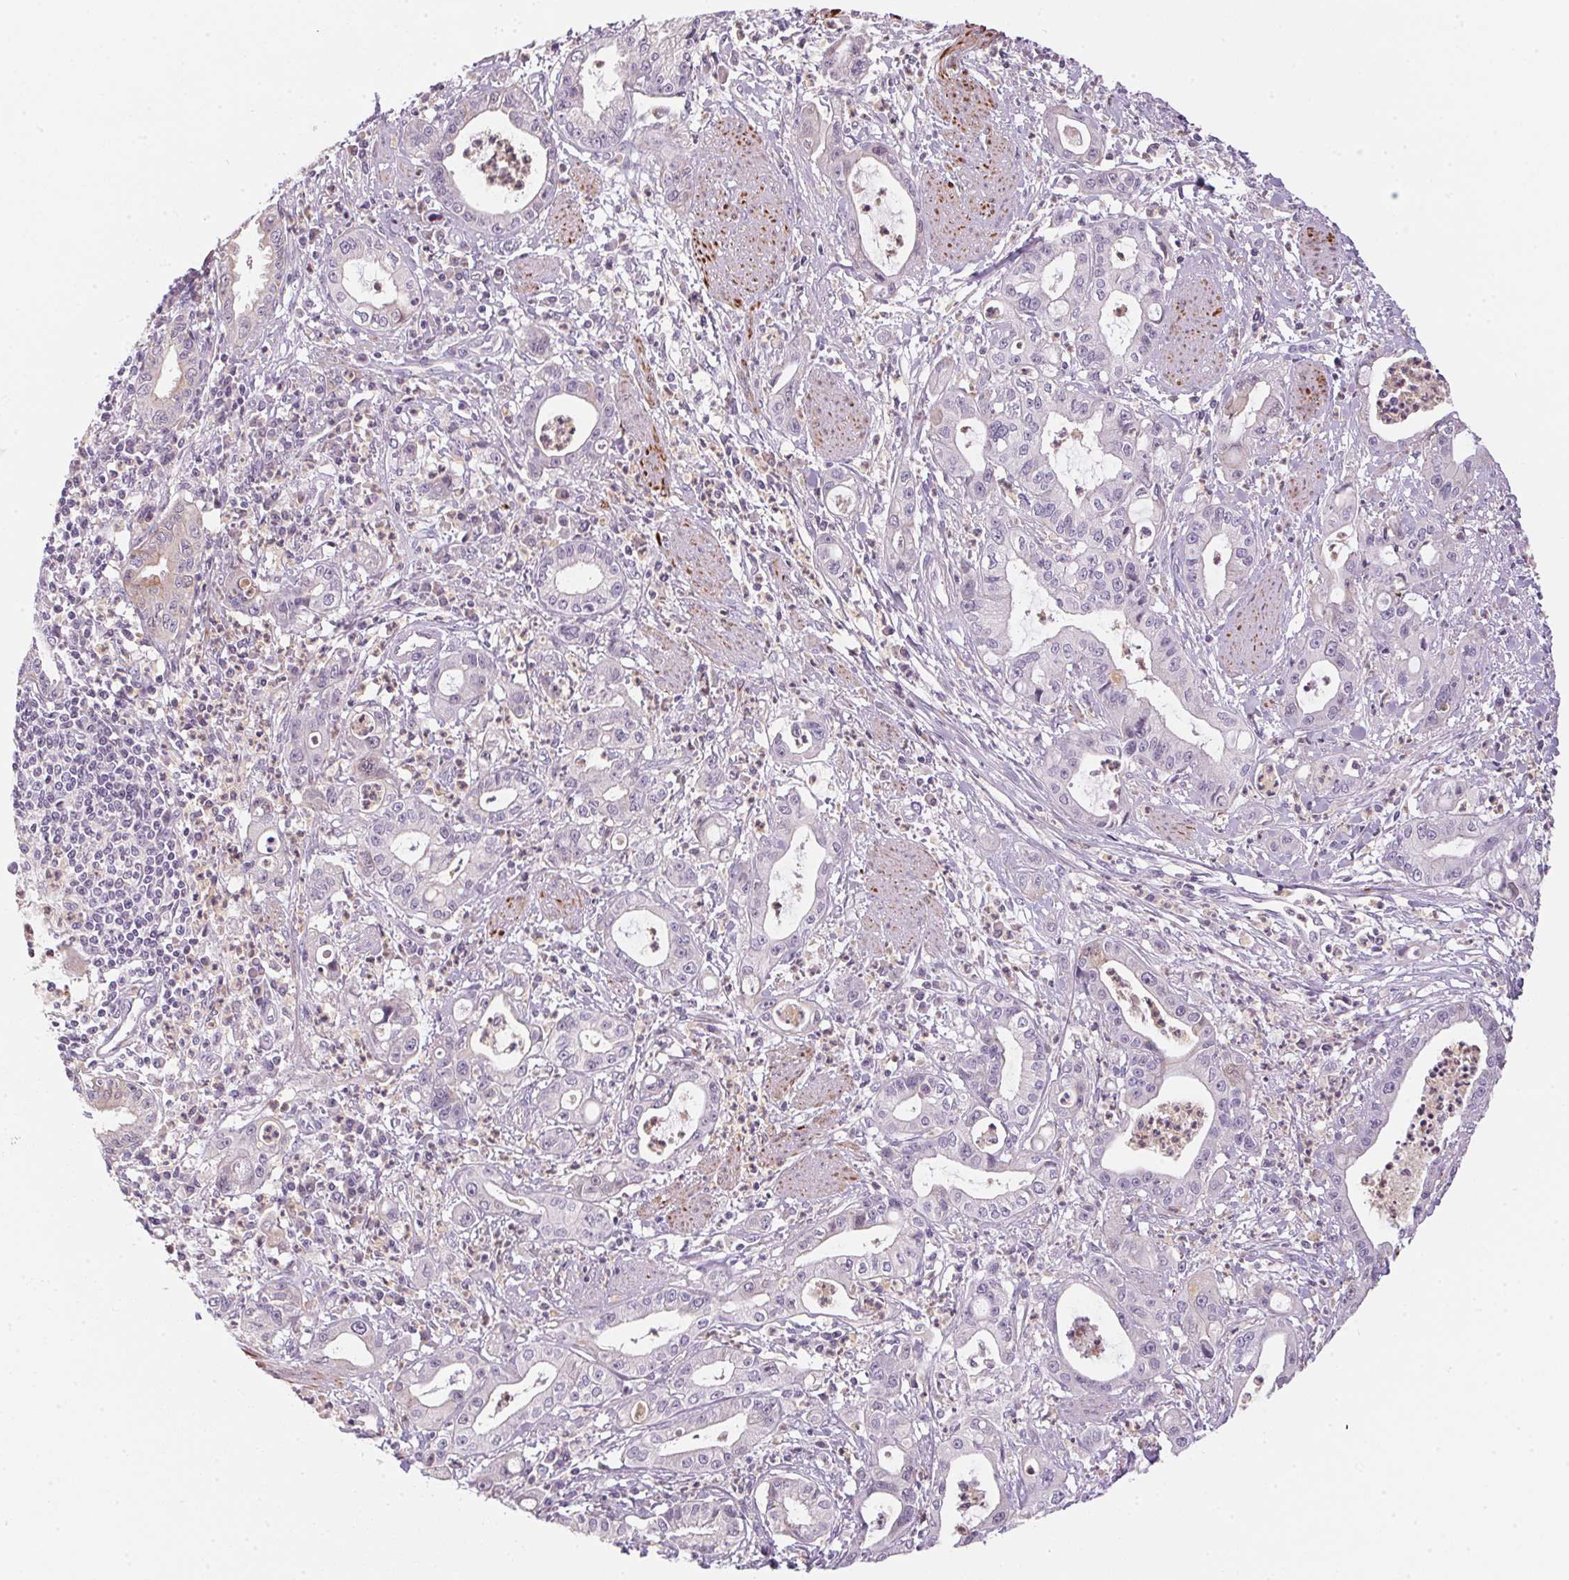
{"staining": {"intensity": "negative", "quantity": "none", "location": "none"}, "tissue": "pancreatic cancer", "cell_type": "Tumor cells", "image_type": "cancer", "snomed": [{"axis": "morphology", "description": "Adenocarcinoma, NOS"}, {"axis": "topography", "description": "Pancreas"}], "caption": "Tumor cells show no significant protein staining in pancreatic adenocarcinoma. Nuclei are stained in blue.", "gene": "ECPAS", "patient": {"sex": "male", "age": 72}}